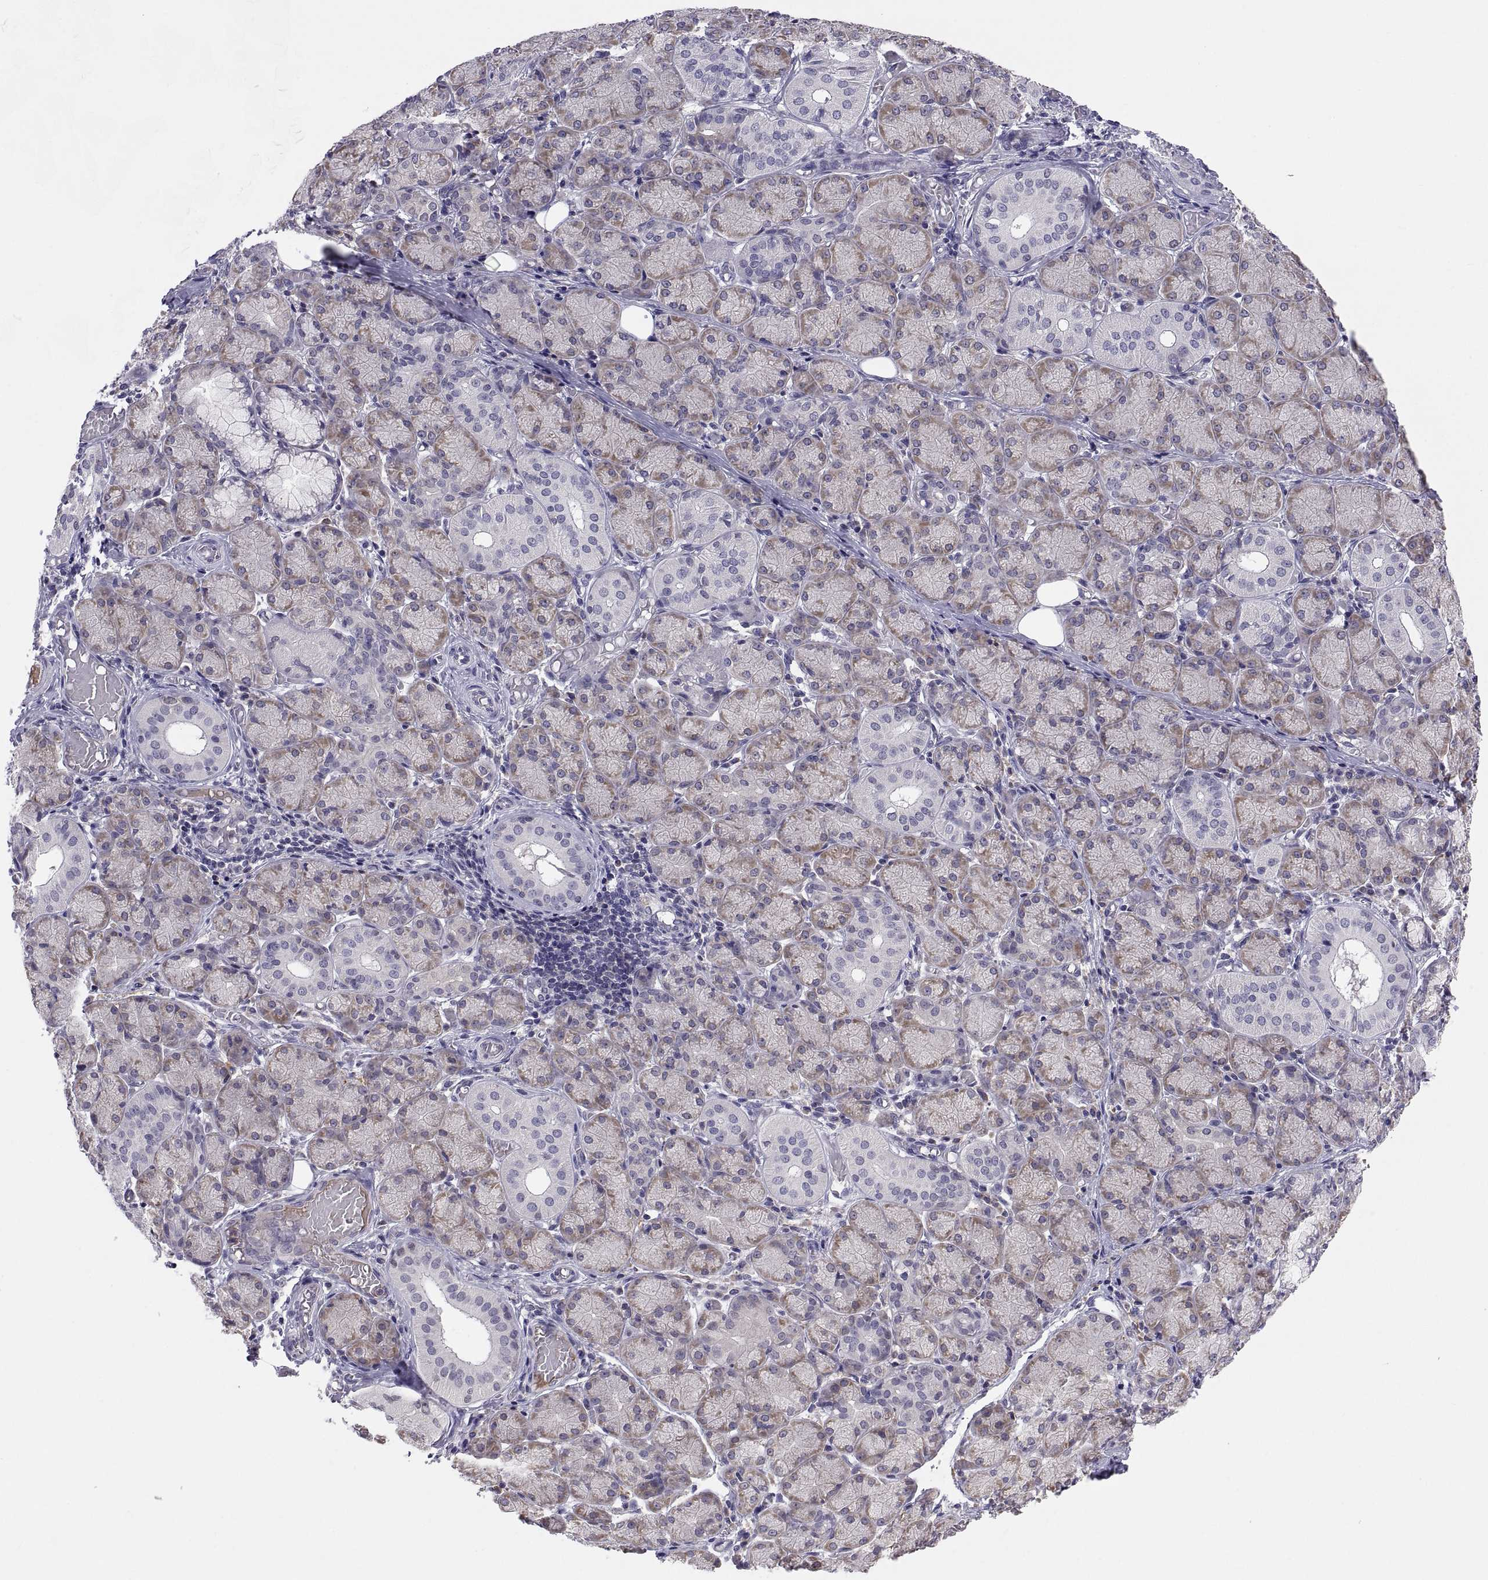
{"staining": {"intensity": "moderate", "quantity": "25%-75%", "location": "cytoplasmic/membranous"}, "tissue": "salivary gland", "cell_type": "Glandular cells", "image_type": "normal", "snomed": [{"axis": "morphology", "description": "Normal tissue, NOS"}, {"axis": "topography", "description": "Salivary gland"}, {"axis": "topography", "description": "Peripheral nerve tissue"}], "caption": "The histopathology image displays staining of unremarkable salivary gland, revealing moderate cytoplasmic/membranous protein staining (brown color) within glandular cells.", "gene": "PKP1", "patient": {"sex": "female", "age": 24}}